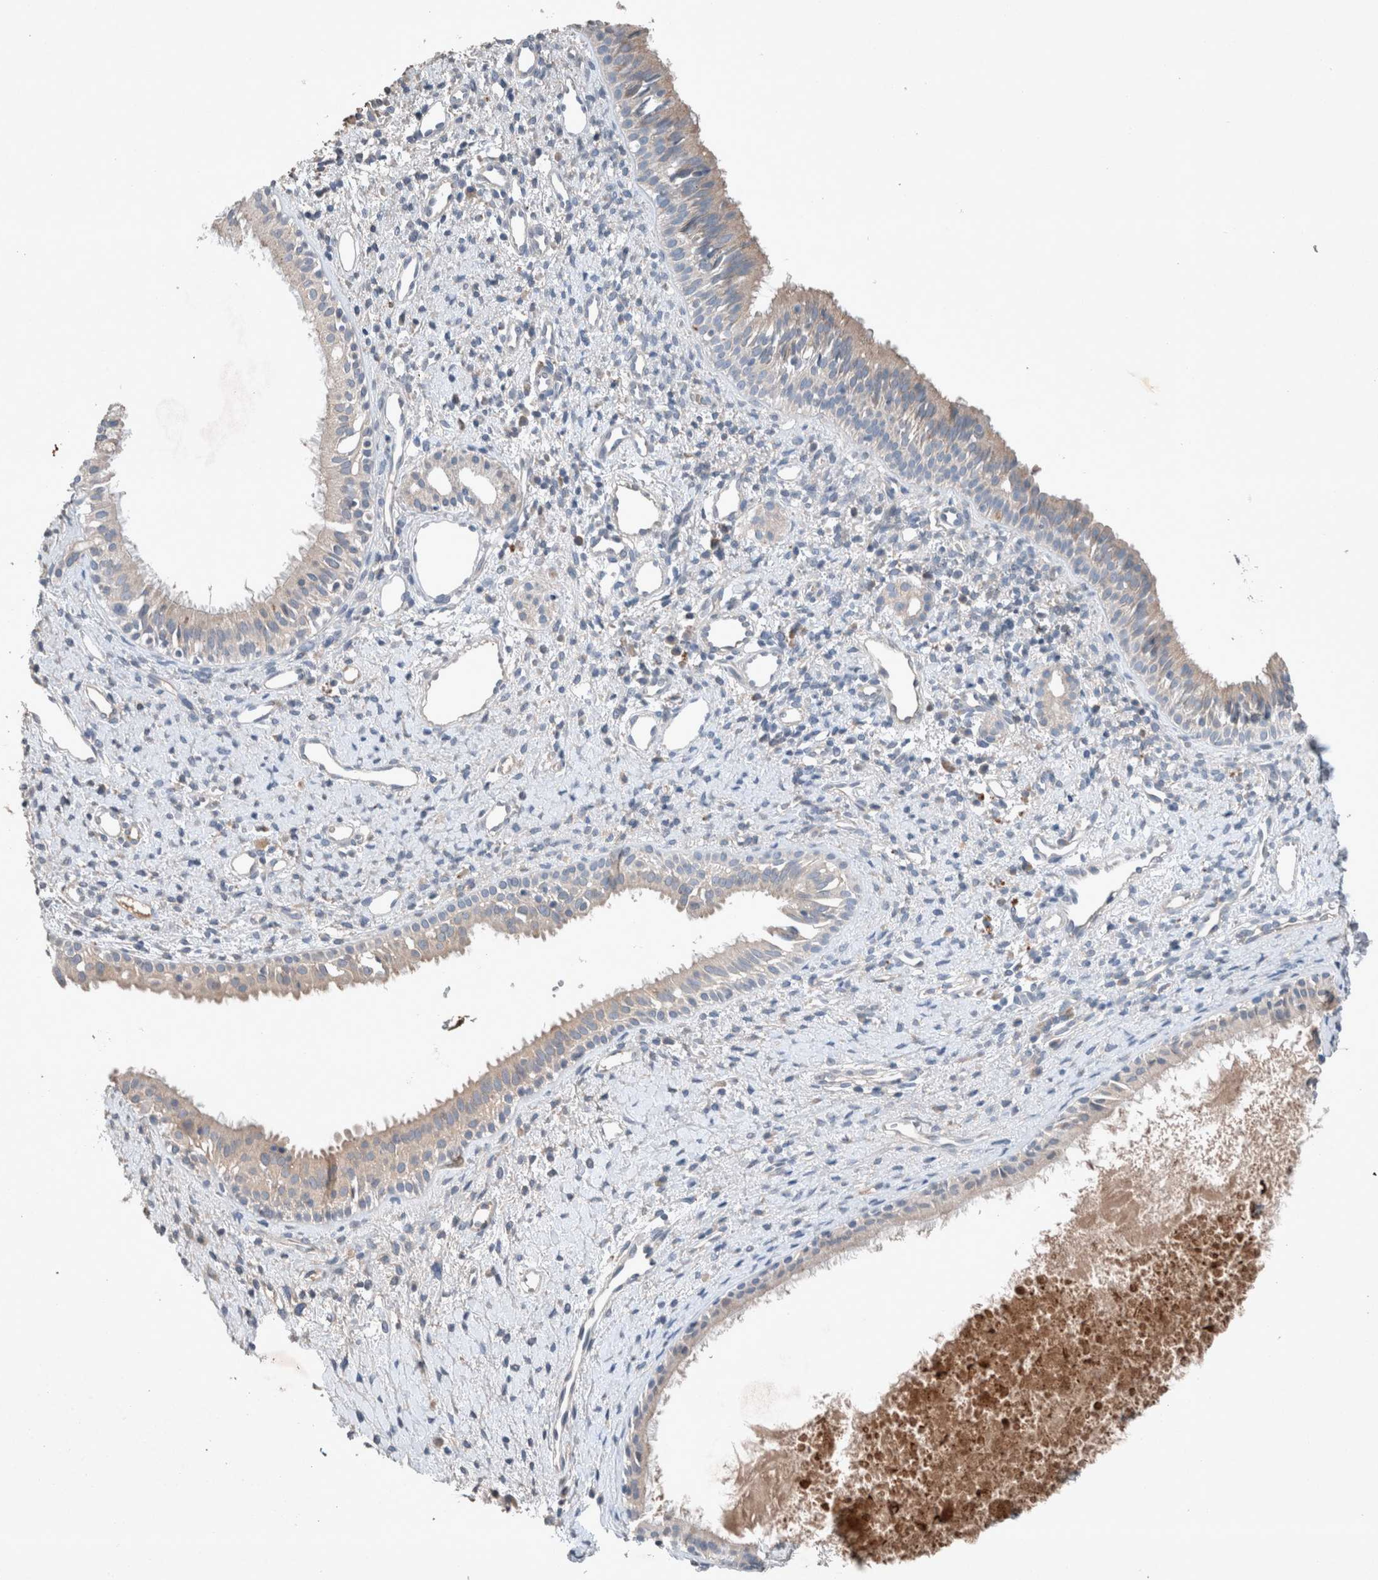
{"staining": {"intensity": "moderate", "quantity": "<25%", "location": "cytoplasmic/membranous"}, "tissue": "nasopharynx", "cell_type": "Respiratory epithelial cells", "image_type": "normal", "snomed": [{"axis": "morphology", "description": "Normal tissue, NOS"}, {"axis": "topography", "description": "Nasopharynx"}], "caption": "Nasopharynx stained with immunohistochemistry (IHC) reveals moderate cytoplasmic/membranous expression in approximately <25% of respiratory epithelial cells.", "gene": "UGCG", "patient": {"sex": "male", "age": 22}}